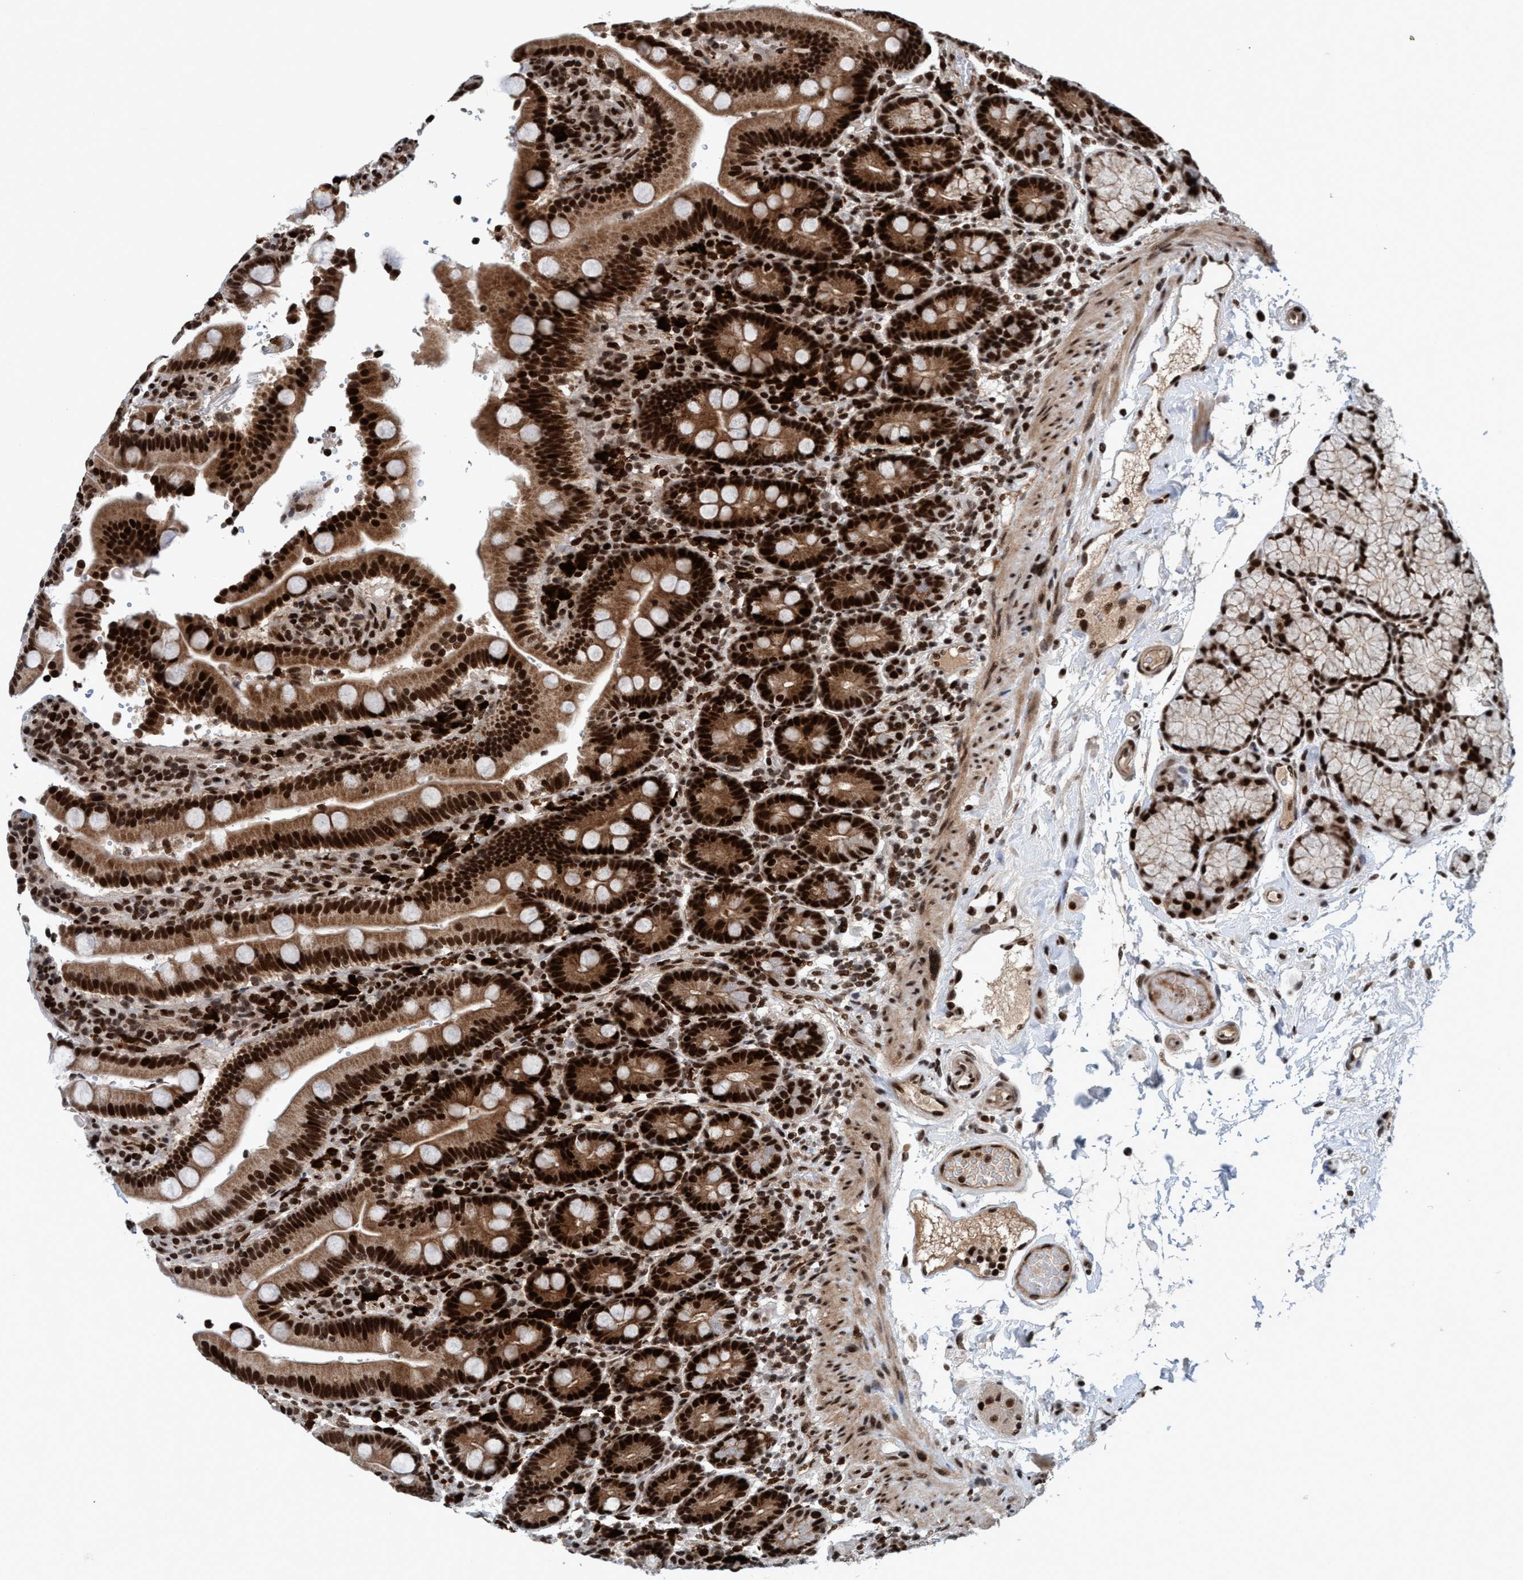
{"staining": {"intensity": "strong", "quantity": ">75%", "location": "cytoplasmic/membranous,nuclear"}, "tissue": "duodenum", "cell_type": "Glandular cells", "image_type": "normal", "snomed": [{"axis": "morphology", "description": "Normal tissue, NOS"}, {"axis": "topography", "description": "Small intestine, NOS"}], "caption": "Protein staining shows strong cytoplasmic/membranous,nuclear expression in approximately >75% of glandular cells in unremarkable duodenum.", "gene": "TOPBP1", "patient": {"sex": "female", "age": 71}}